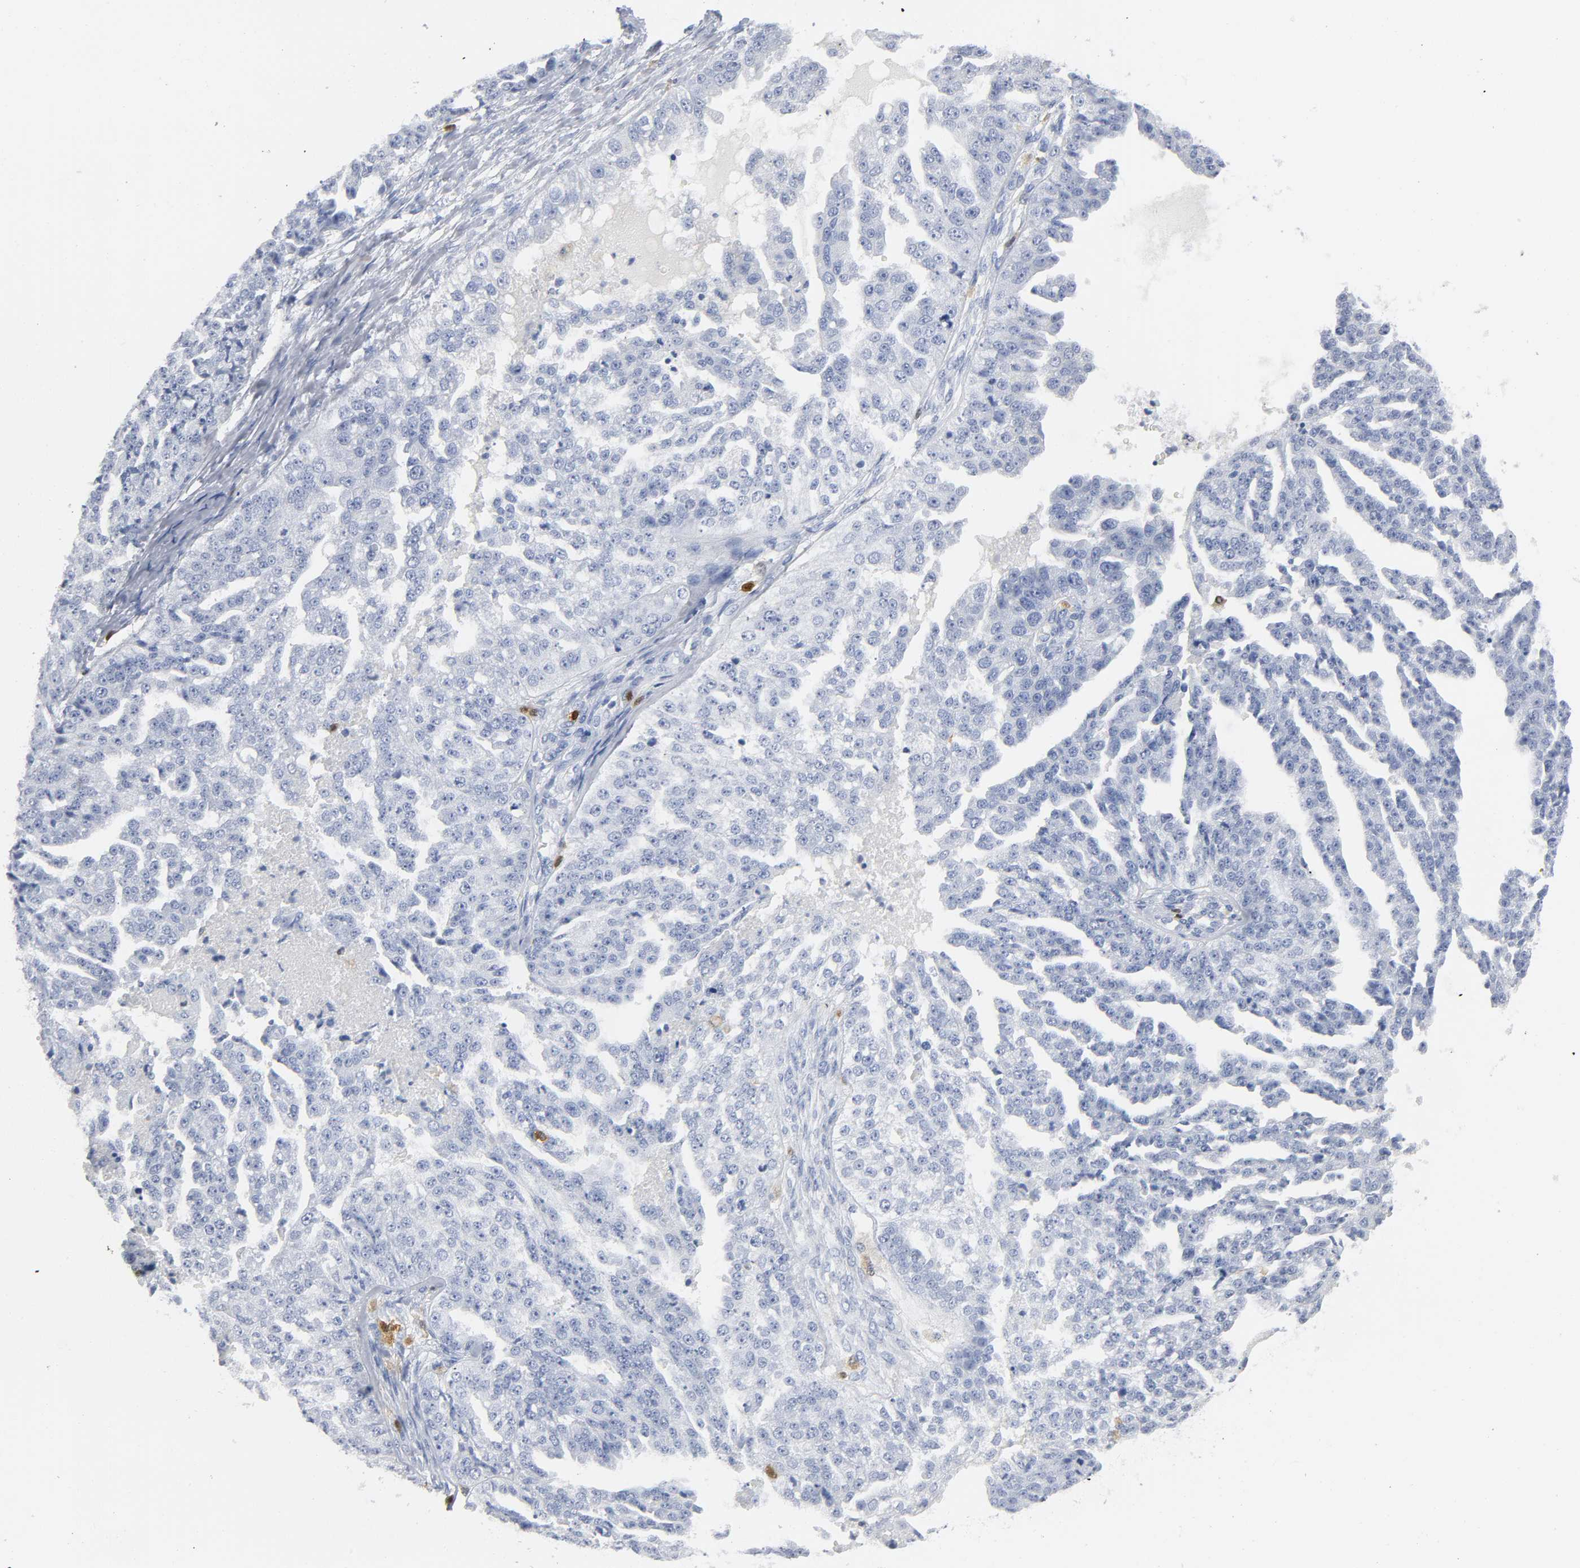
{"staining": {"intensity": "negative", "quantity": "none", "location": "none"}, "tissue": "ovarian cancer", "cell_type": "Tumor cells", "image_type": "cancer", "snomed": [{"axis": "morphology", "description": "Cystadenocarcinoma, serous, NOS"}, {"axis": "topography", "description": "Ovary"}], "caption": "This is an immunohistochemistry (IHC) photomicrograph of ovarian cancer (serous cystadenocarcinoma). There is no staining in tumor cells.", "gene": "DOK2", "patient": {"sex": "female", "age": 58}}